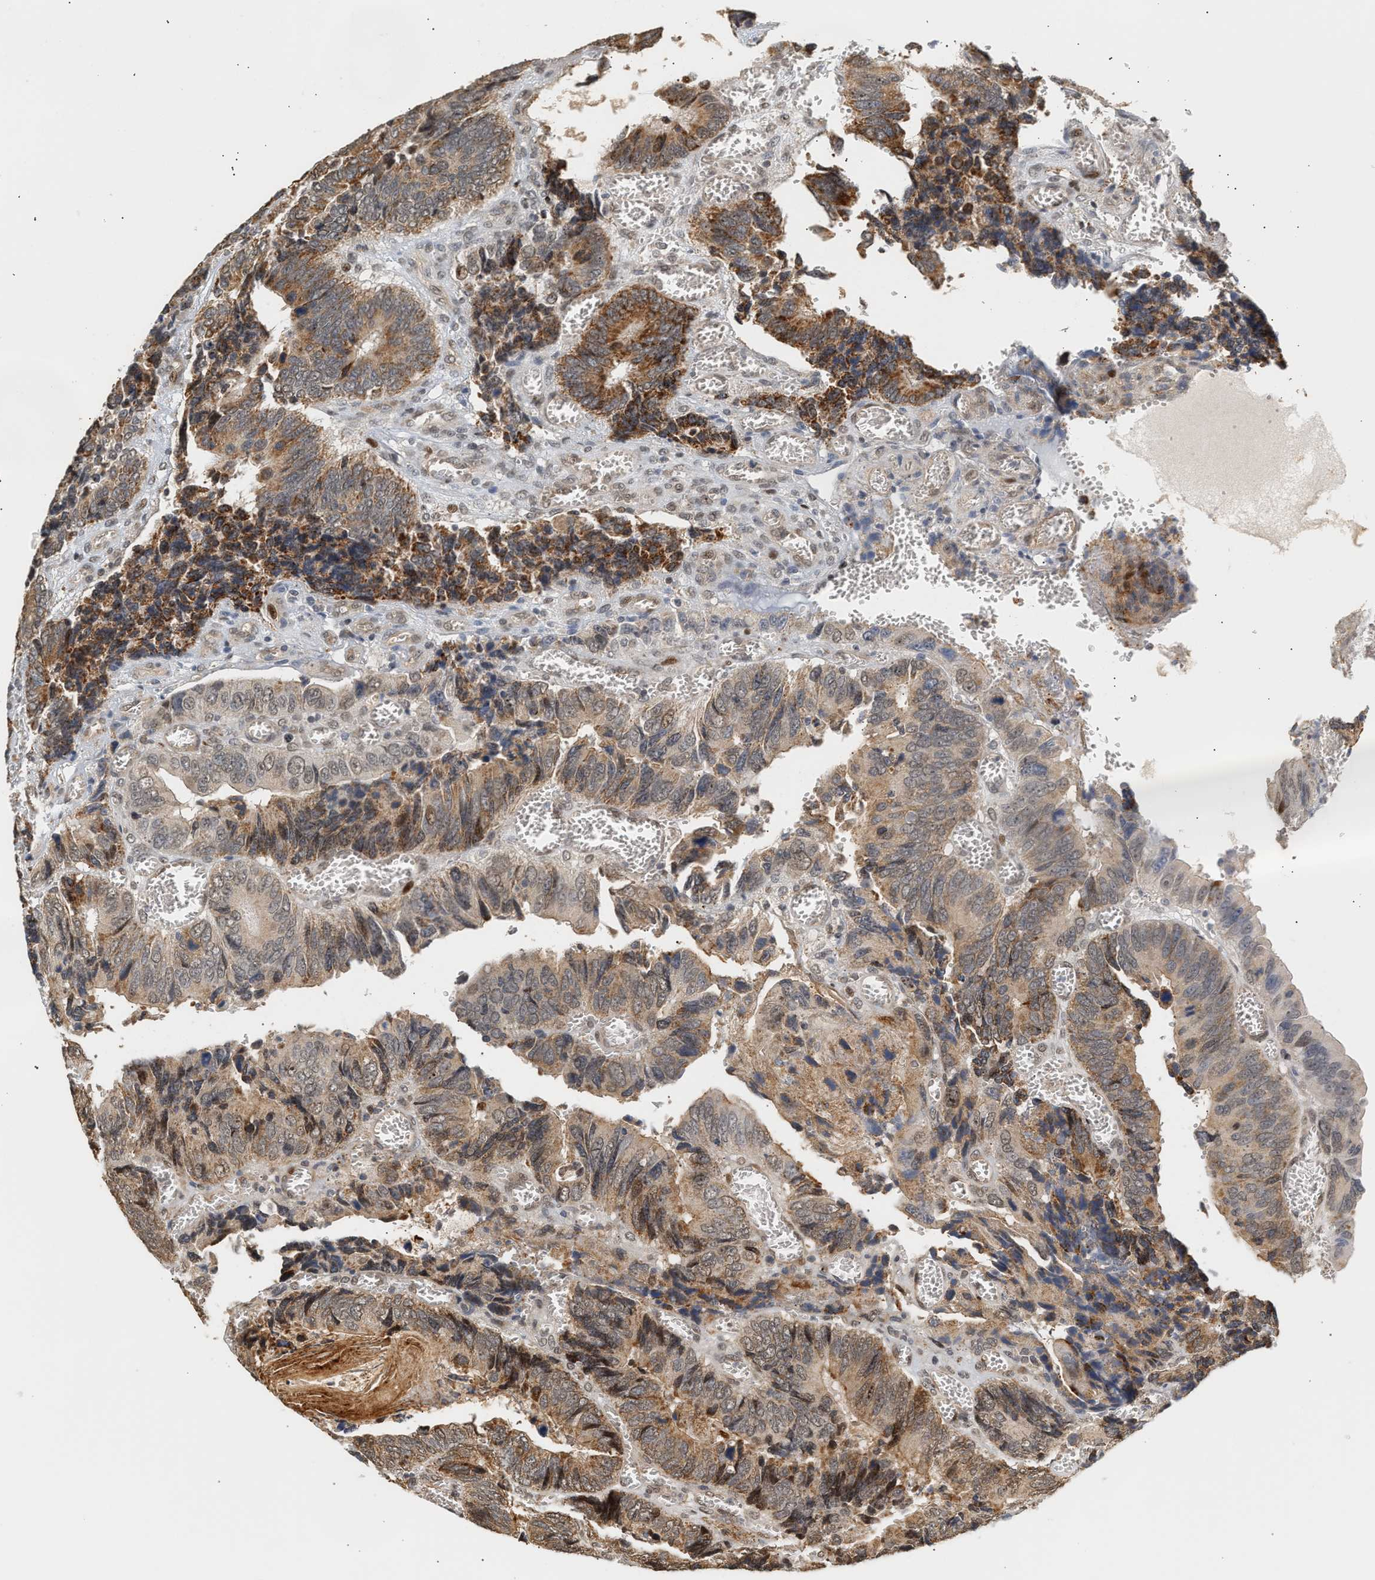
{"staining": {"intensity": "strong", "quantity": "25%-75%", "location": "cytoplasmic/membranous"}, "tissue": "colorectal cancer", "cell_type": "Tumor cells", "image_type": "cancer", "snomed": [{"axis": "morphology", "description": "Adenocarcinoma, NOS"}, {"axis": "topography", "description": "Colon"}], "caption": "The immunohistochemical stain highlights strong cytoplasmic/membranous positivity in tumor cells of colorectal cancer tissue. (Stains: DAB in brown, nuclei in blue, Microscopy: brightfield microscopy at high magnification).", "gene": "PLXND1", "patient": {"sex": "male", "age": 72}}